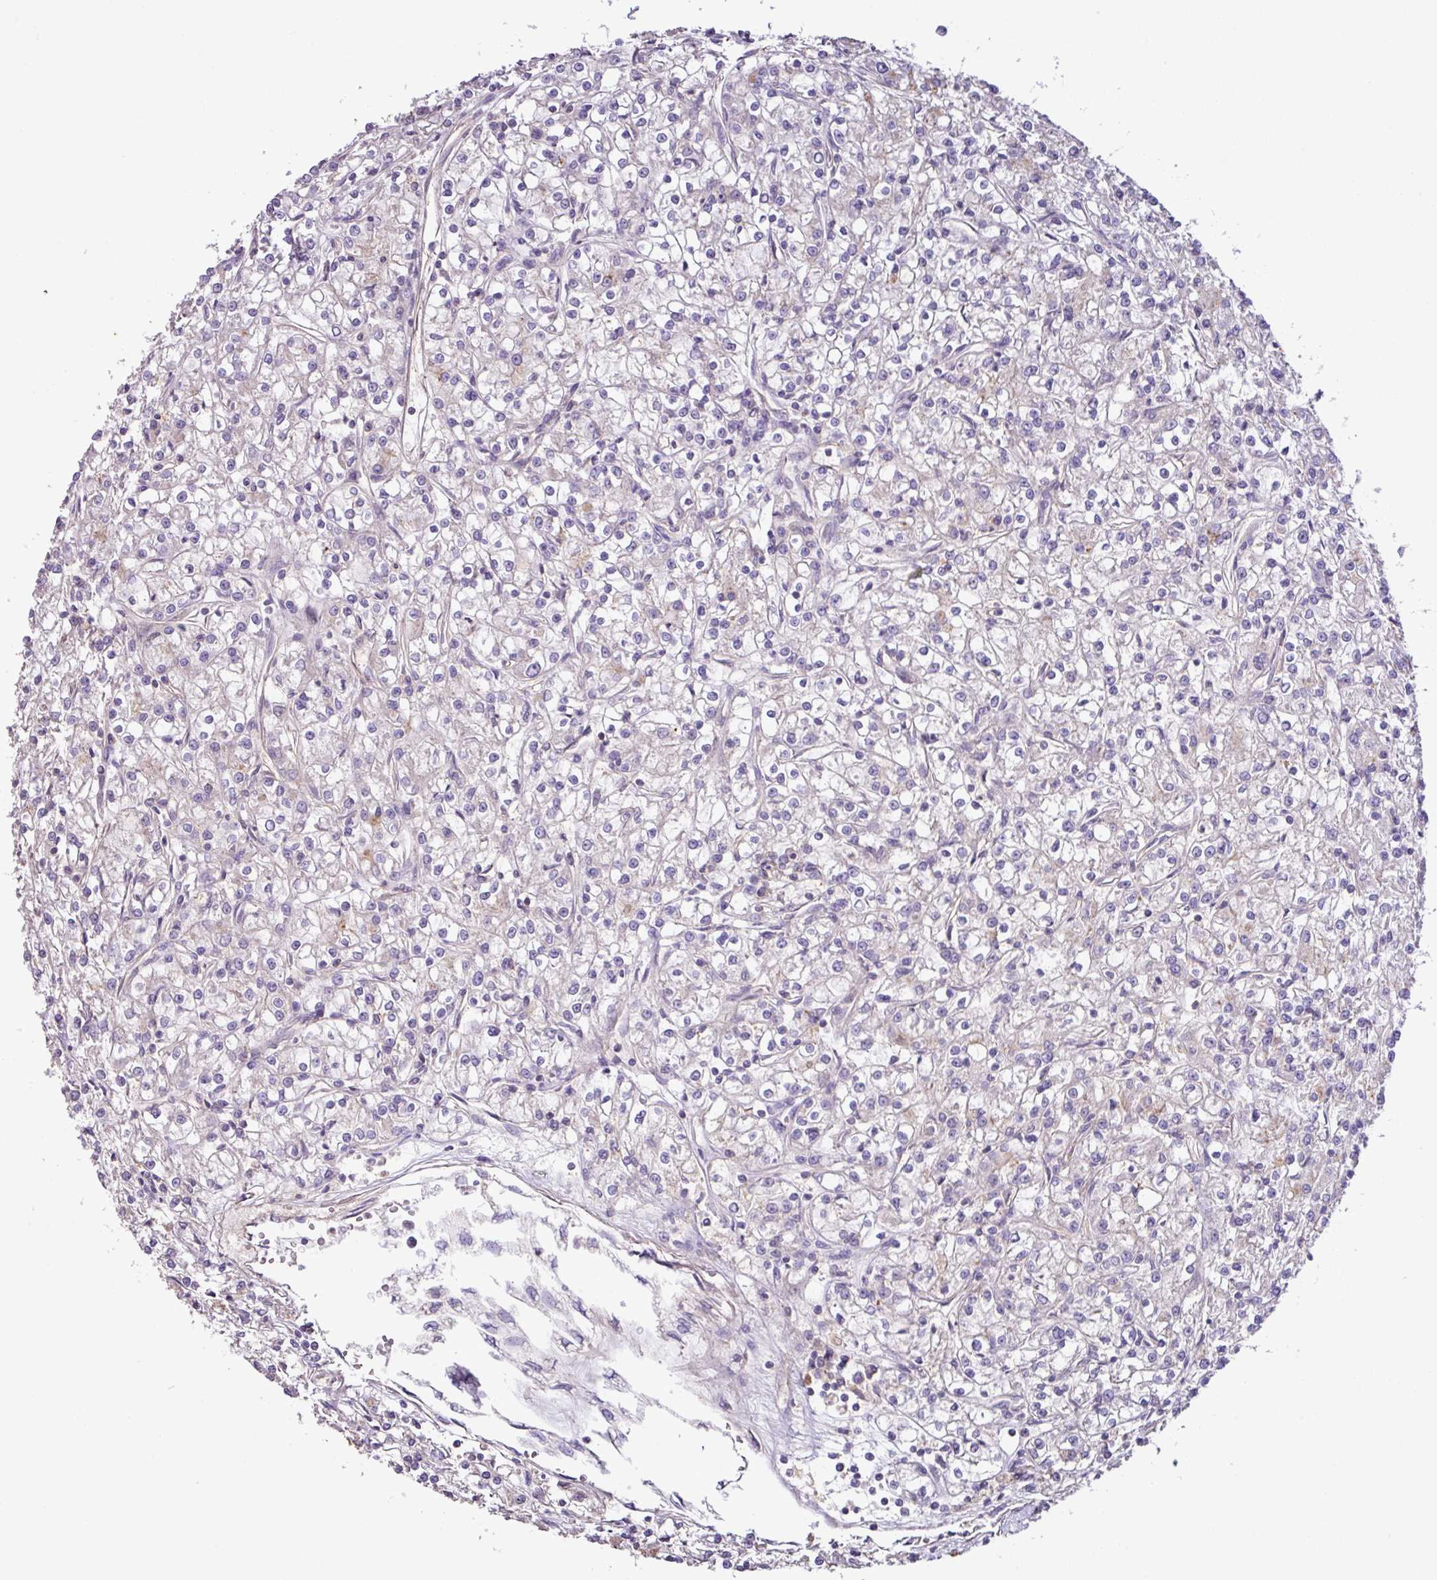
{"staining": {"intensity": "negative", "quantity": "none", "location": "none"}, "tissue": "renal cancer", "cell_type": "Tumor cells", "image_type": "cancer", "snomed": [{"axis": "morphology", "description": "Adenocarcinoma, NOS"}, {"axis": "topography", "description": "Kidney"}], "caption": "A micrograph of human renal adenocarcinoma is negative for staining in tumor cells.", "gene": "AGR3", "patient": {"sex": "female", "age": 59}}